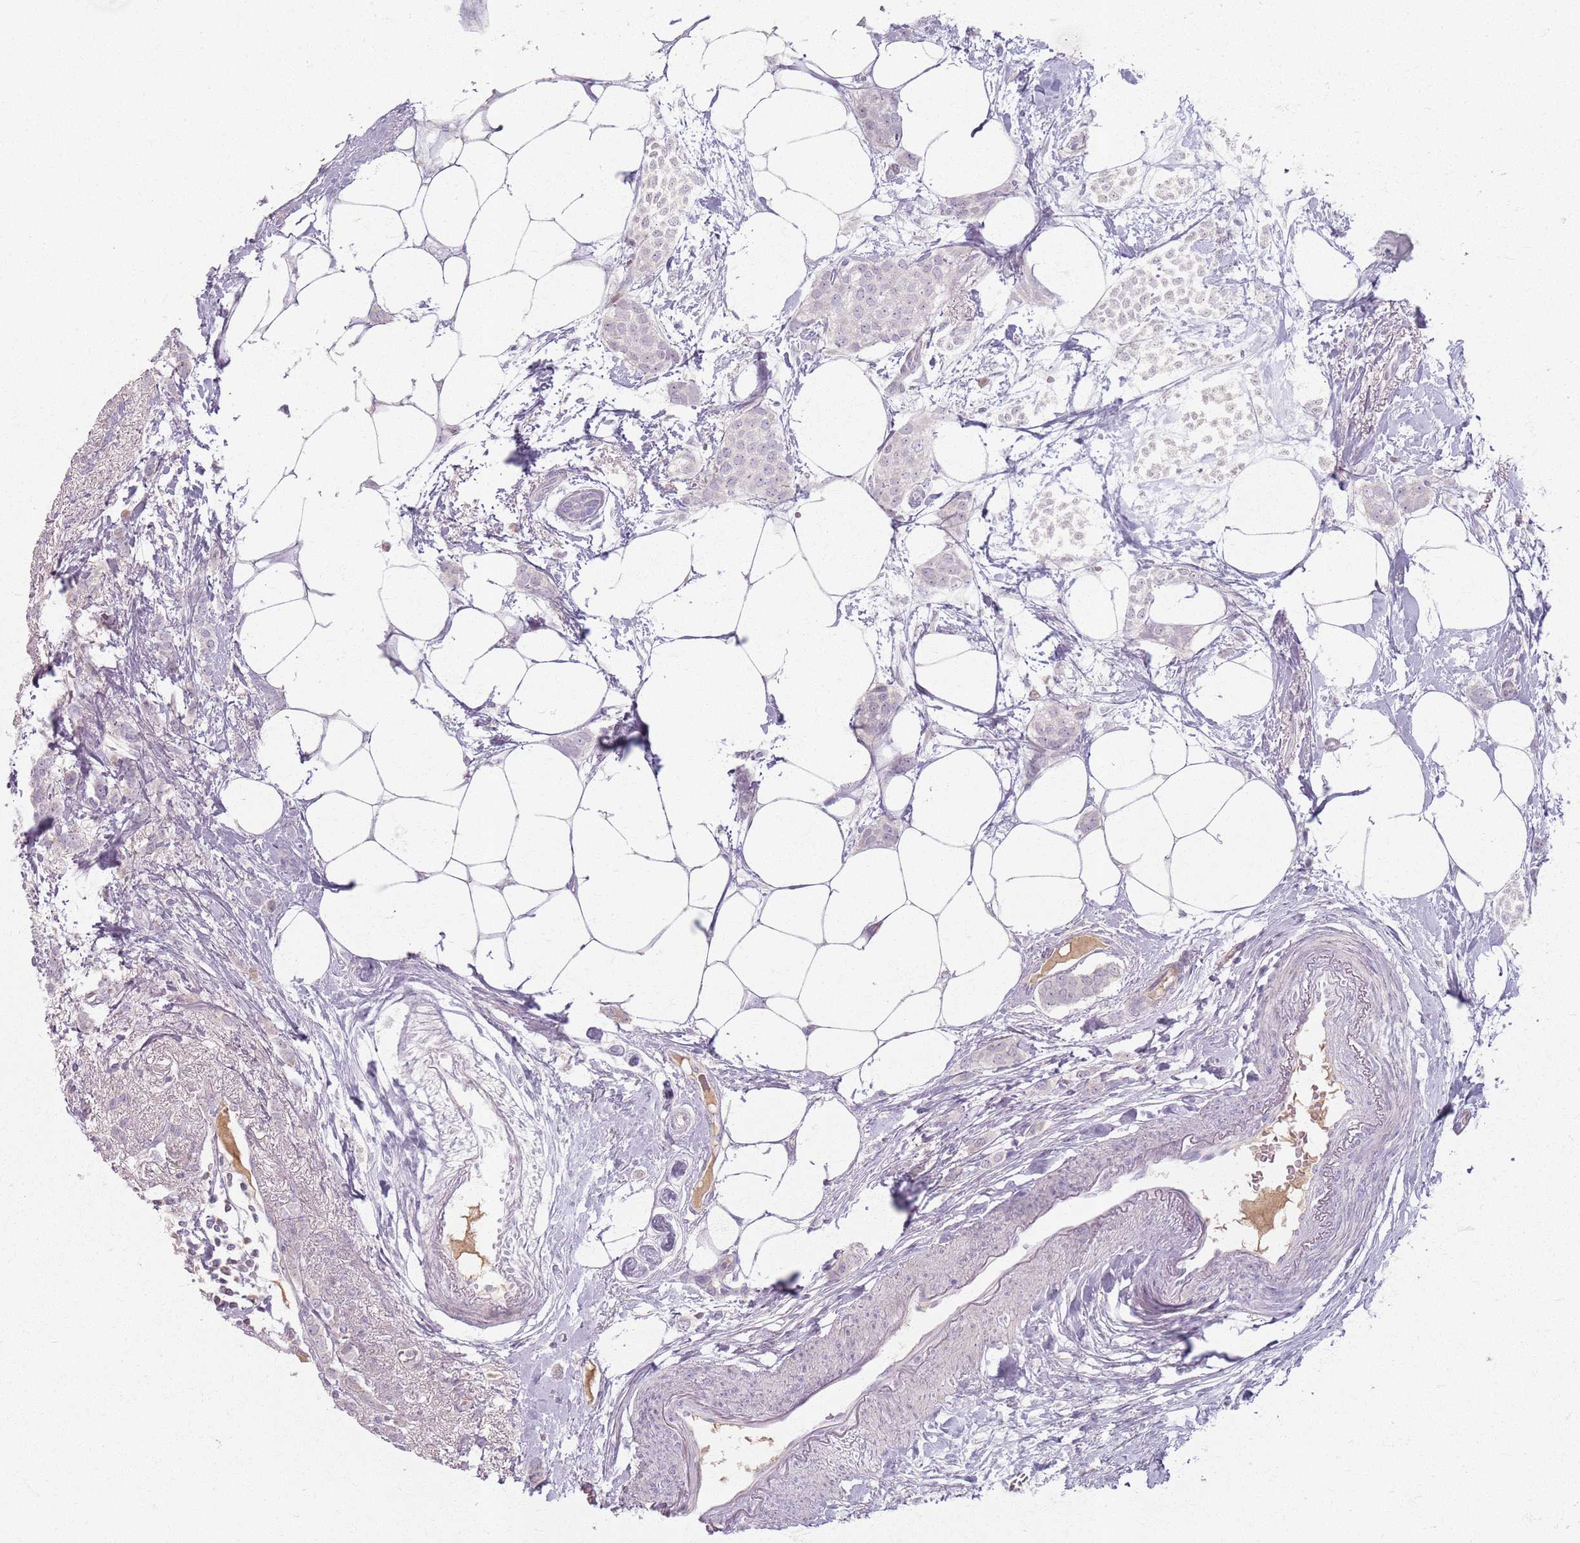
{"staining": {"intensity": "negative", "quantity": "none", "location": "none"}, "tissue": "breast cancer", "cell_type": "Tumor cells", "image_type": "cancer", "snomed": [{"axis": "morphology", "description": "Duct carcinoma"}, {"axis": "topography", "description": "Breast"}], "caption": "Invasive ductal carcinoma (breast) stained for a protein using immunohistochemistry demonstrates no staining tumor cells.", "gene": "CRIPT", "patient": {"sex": "female", "age": 72}}